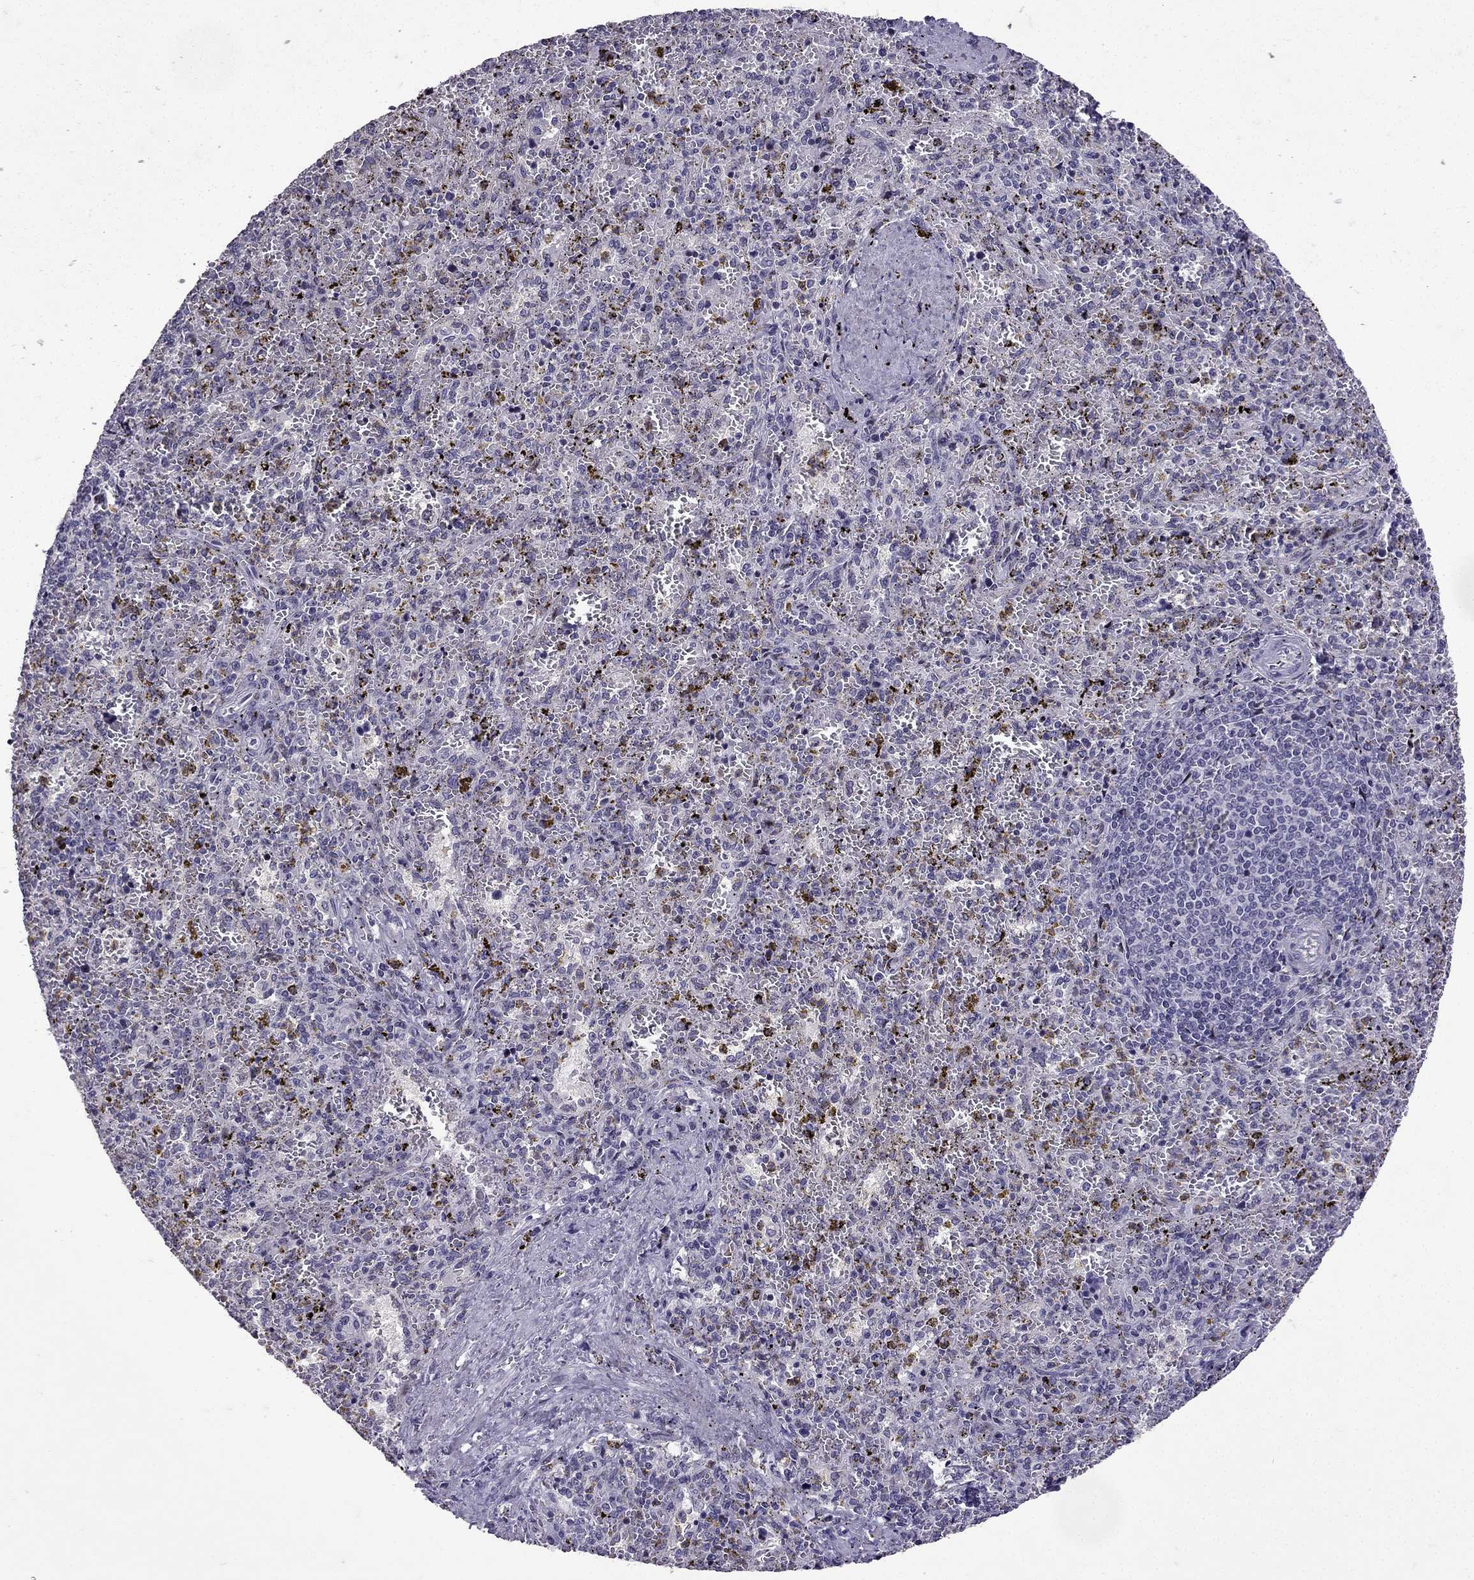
{"staining": {"intensity": "negative", "quantity": "none", "location": "none"}, "tissue": "spleen", "cell_type": "Cells in red pulp", "image_type": "normal", "snomed": [{"axis": "morphology", "description": "Normal tissue, NOS"}, {"axis": "topography", "description": "Spleen"}], "caption": "Cells in red pulp show no significant staining in benign spleen. (IHC, brightfield microscopy, high magnification).", "gene": "TTN", "patient": {"sex": "female", "age": 50}}